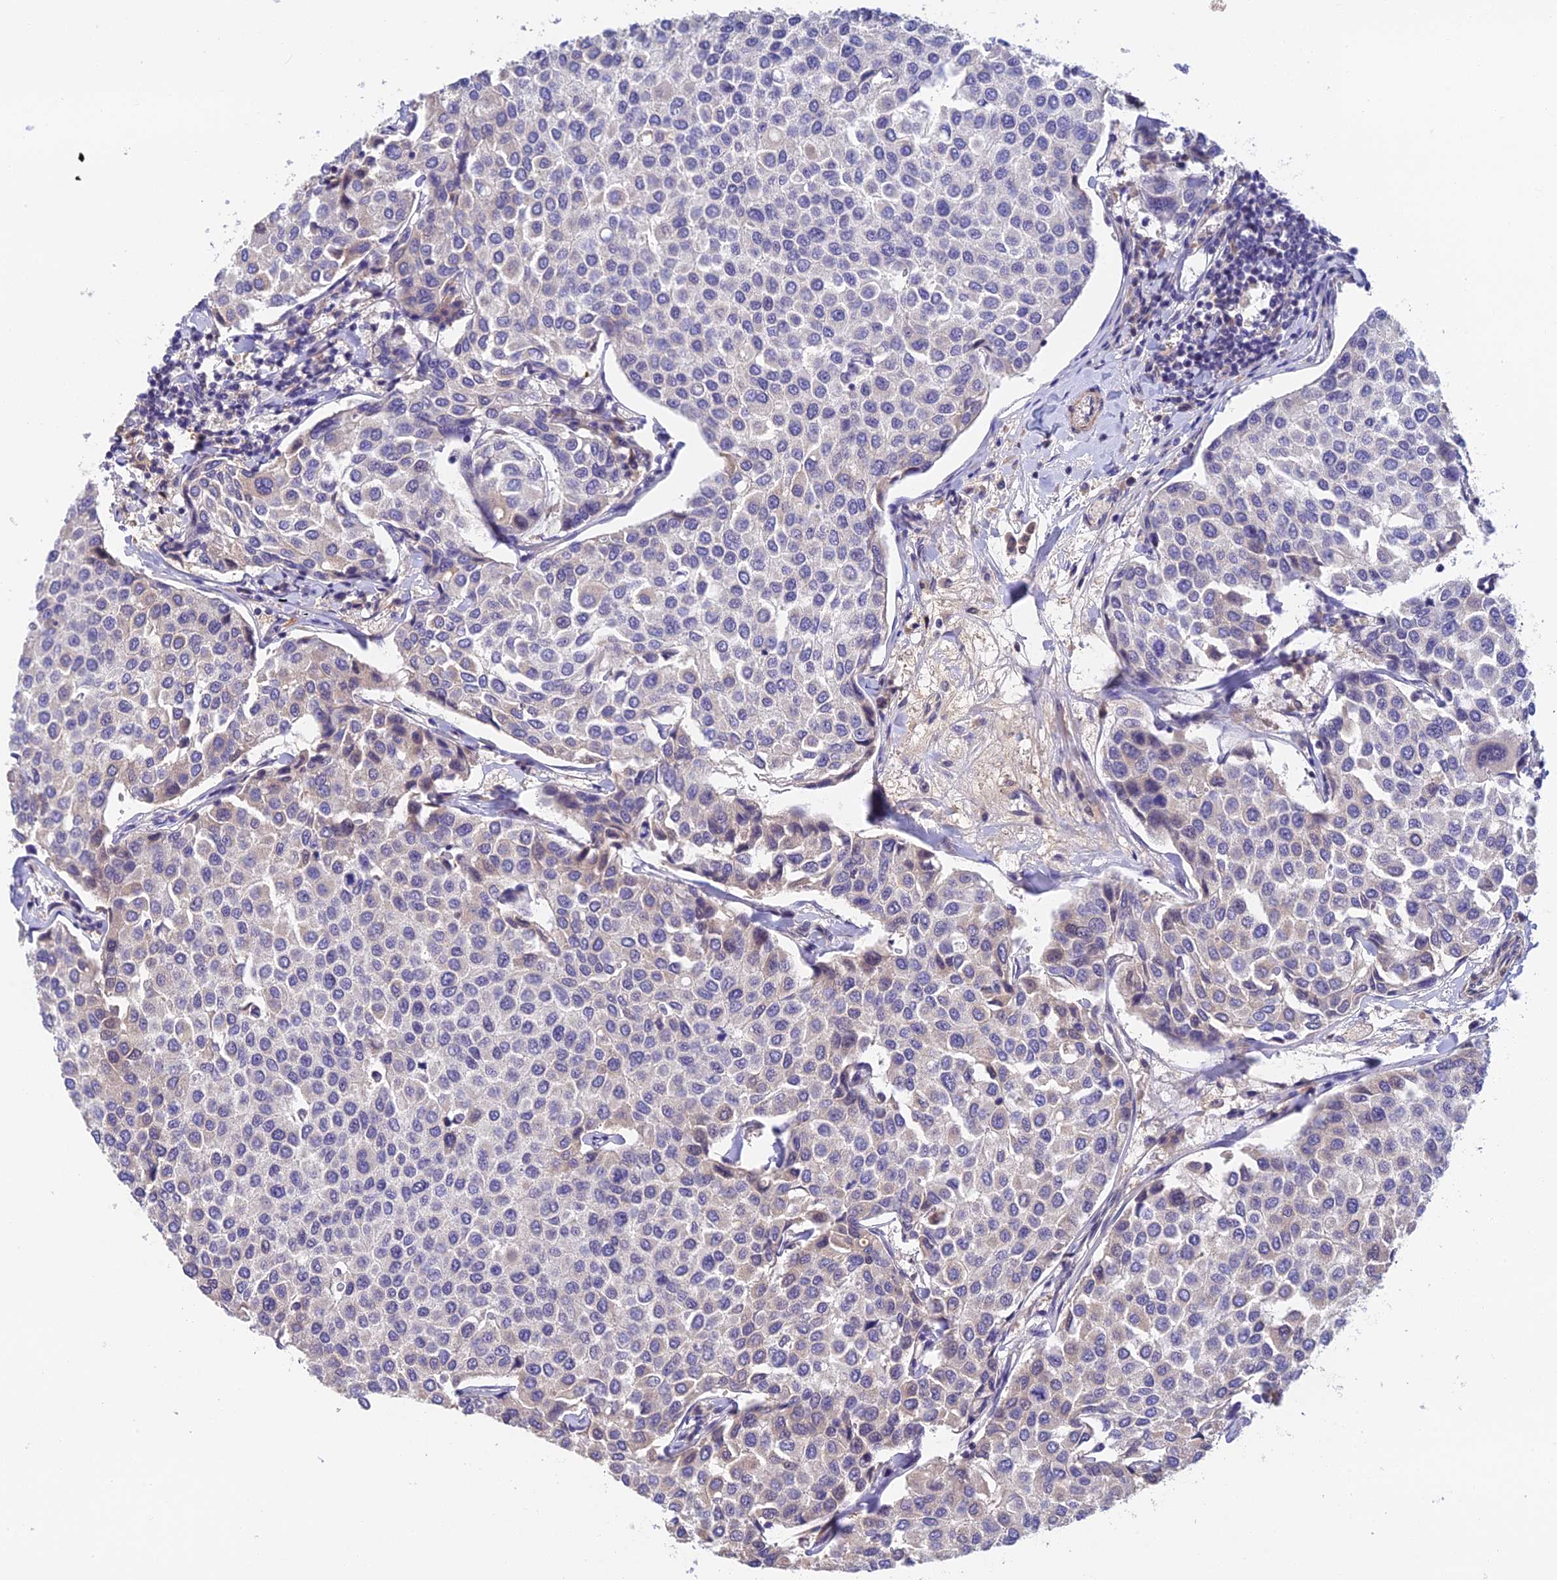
{"staining": {"intensity": "negative", "quantity": "none", "location": "none"}, "tissue": "breast cancer", "cell_type": "Tumor cells", "image_type": "cancer", "snomed": [{"axis": "morphology", "description": "Duct carcinoma"}, {"axis": "topography", "description": "Breast"}], "caption": "Protein analysis of breast infiltrating ductal carcinoma displays no significant staining in tumor cells.", "gene": "CWH43", "patient": {"sex": "female", "age": 55}}